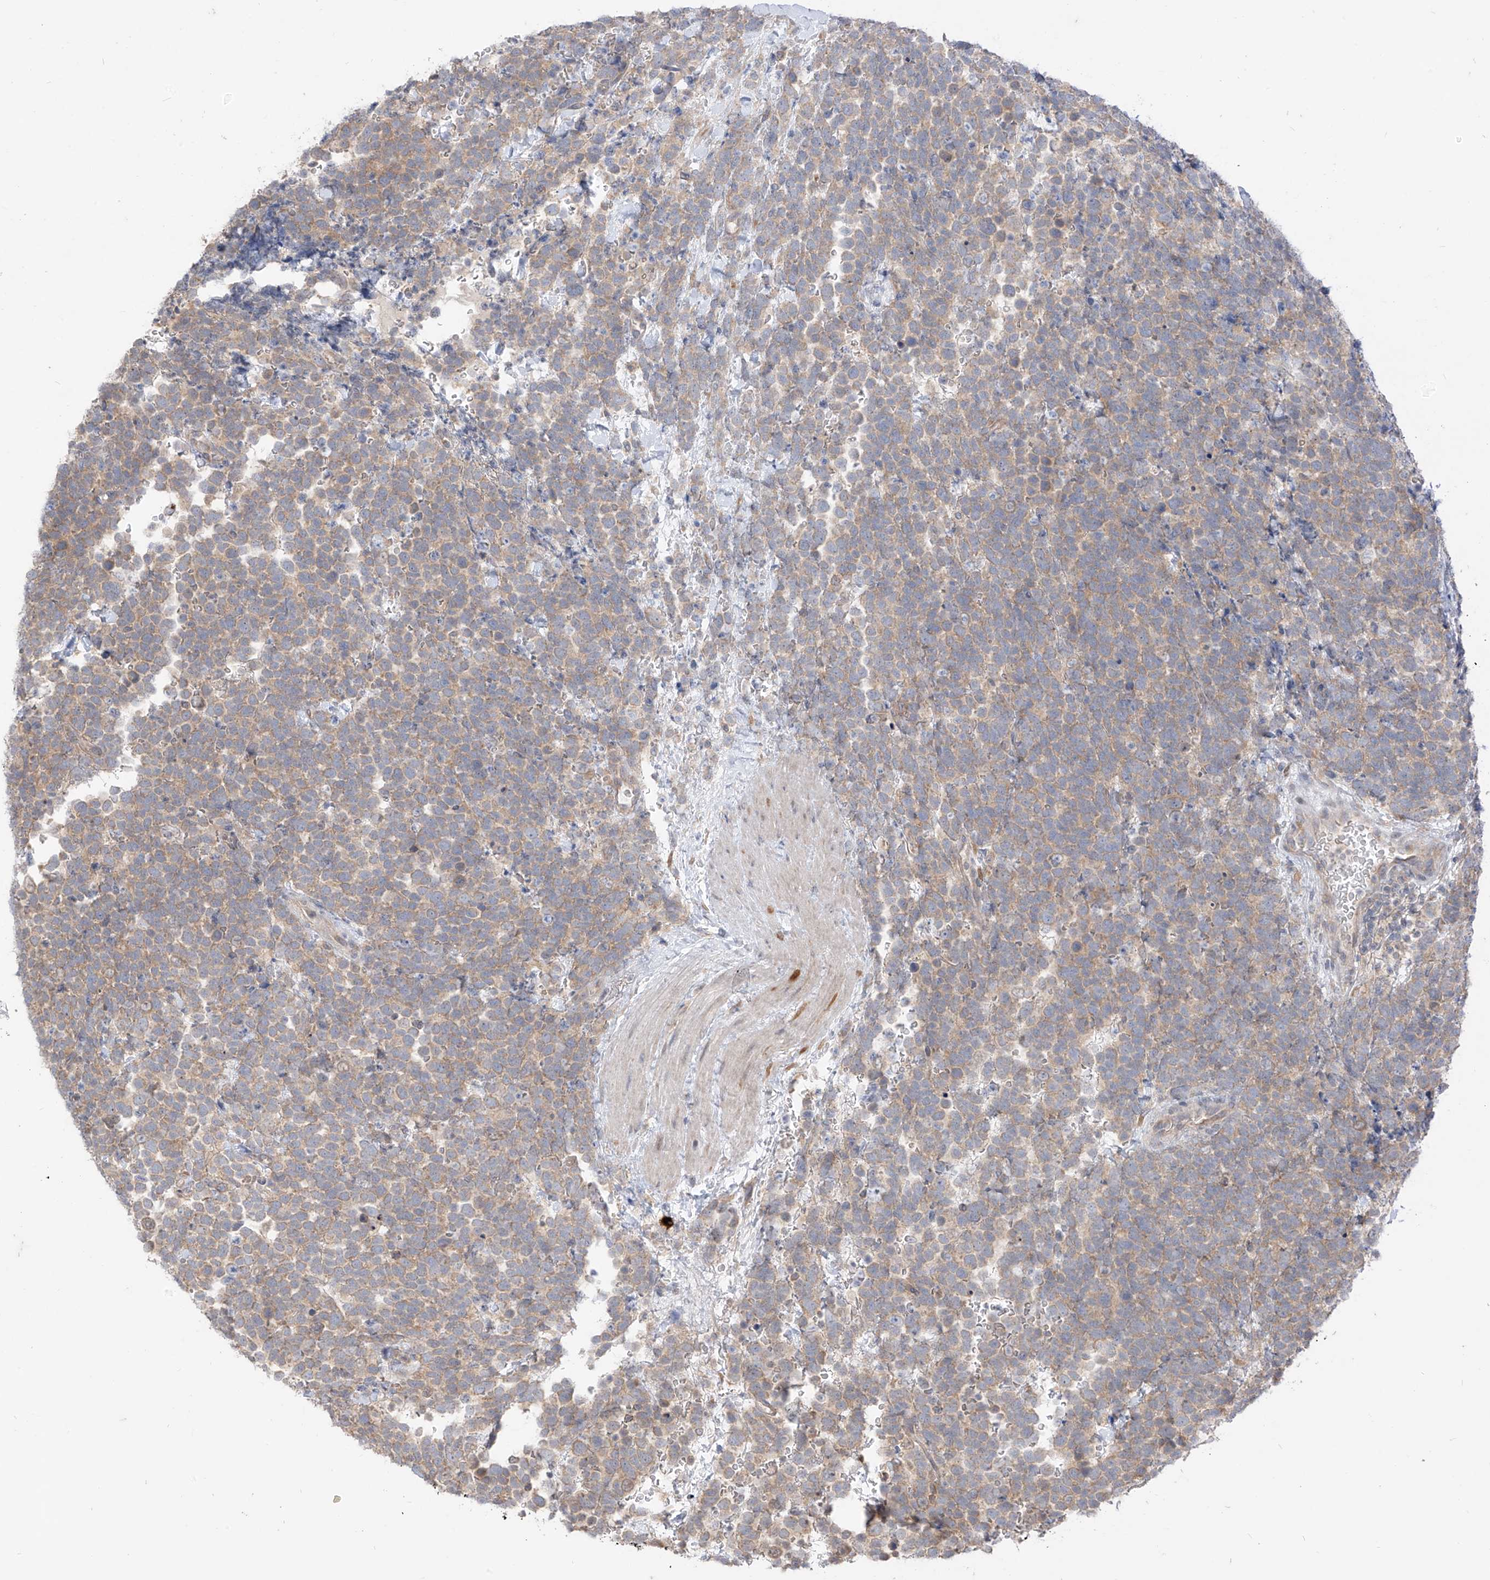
{"staining": {"intensity": "weak", "quantity": ">75%", "location": "cytoplasmic/membranous"}, "tissue": "urothelial cancer", "cell_type": "Tumor cells", "image_type": "cancer", "snomed": [{"axis": "morphology", "description": "Urothelial carcinoma, High grade"}, {"axis": "topography", "description": "Urinary bladder"}], "caption": "An IHC histopathology image of neoplastic tissue is shown. Protein staining in brown highlights weak cytoplasmic/membranous positivity in urothelial cancer within tumor cells.", "gene": "MTUS2", "patient": {"sex": "female", "age": 82}}